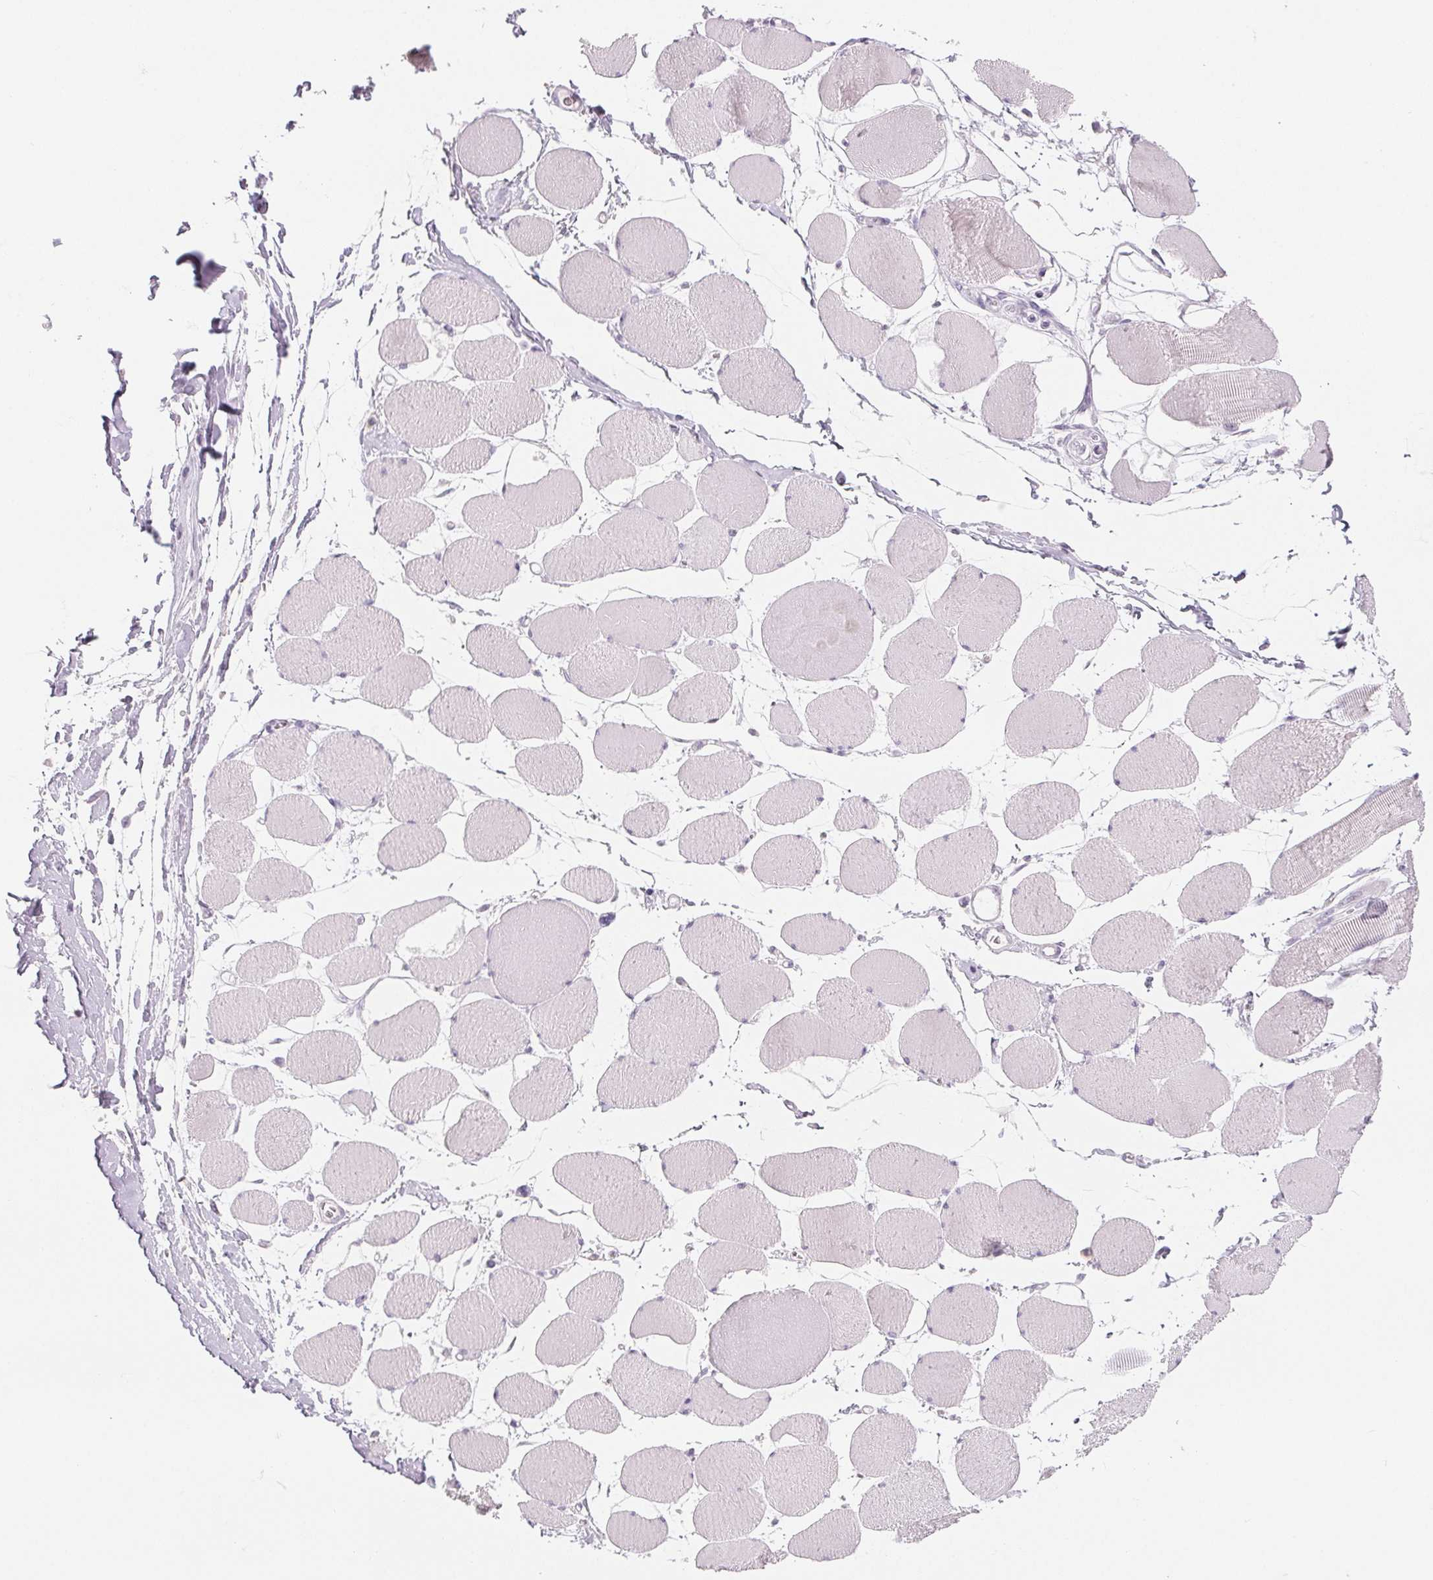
{"staining": {"intensity": "negative", "quantity": "none", "location": "none"}, "tissue": "skeletal muscle", "cell_type": "Myocytes", "image_type": "normal", "snomed": [{"axis": "morphology", "description": "Normal tissue, NOS"}, {"axis": "topography", "description": "Skeletal muscle"}], "caption": "Myocytes show no significant protein positivity in normal skeletal muscle.", "gene": "CD69", "patient": {"sex": "female", "age": 75}}